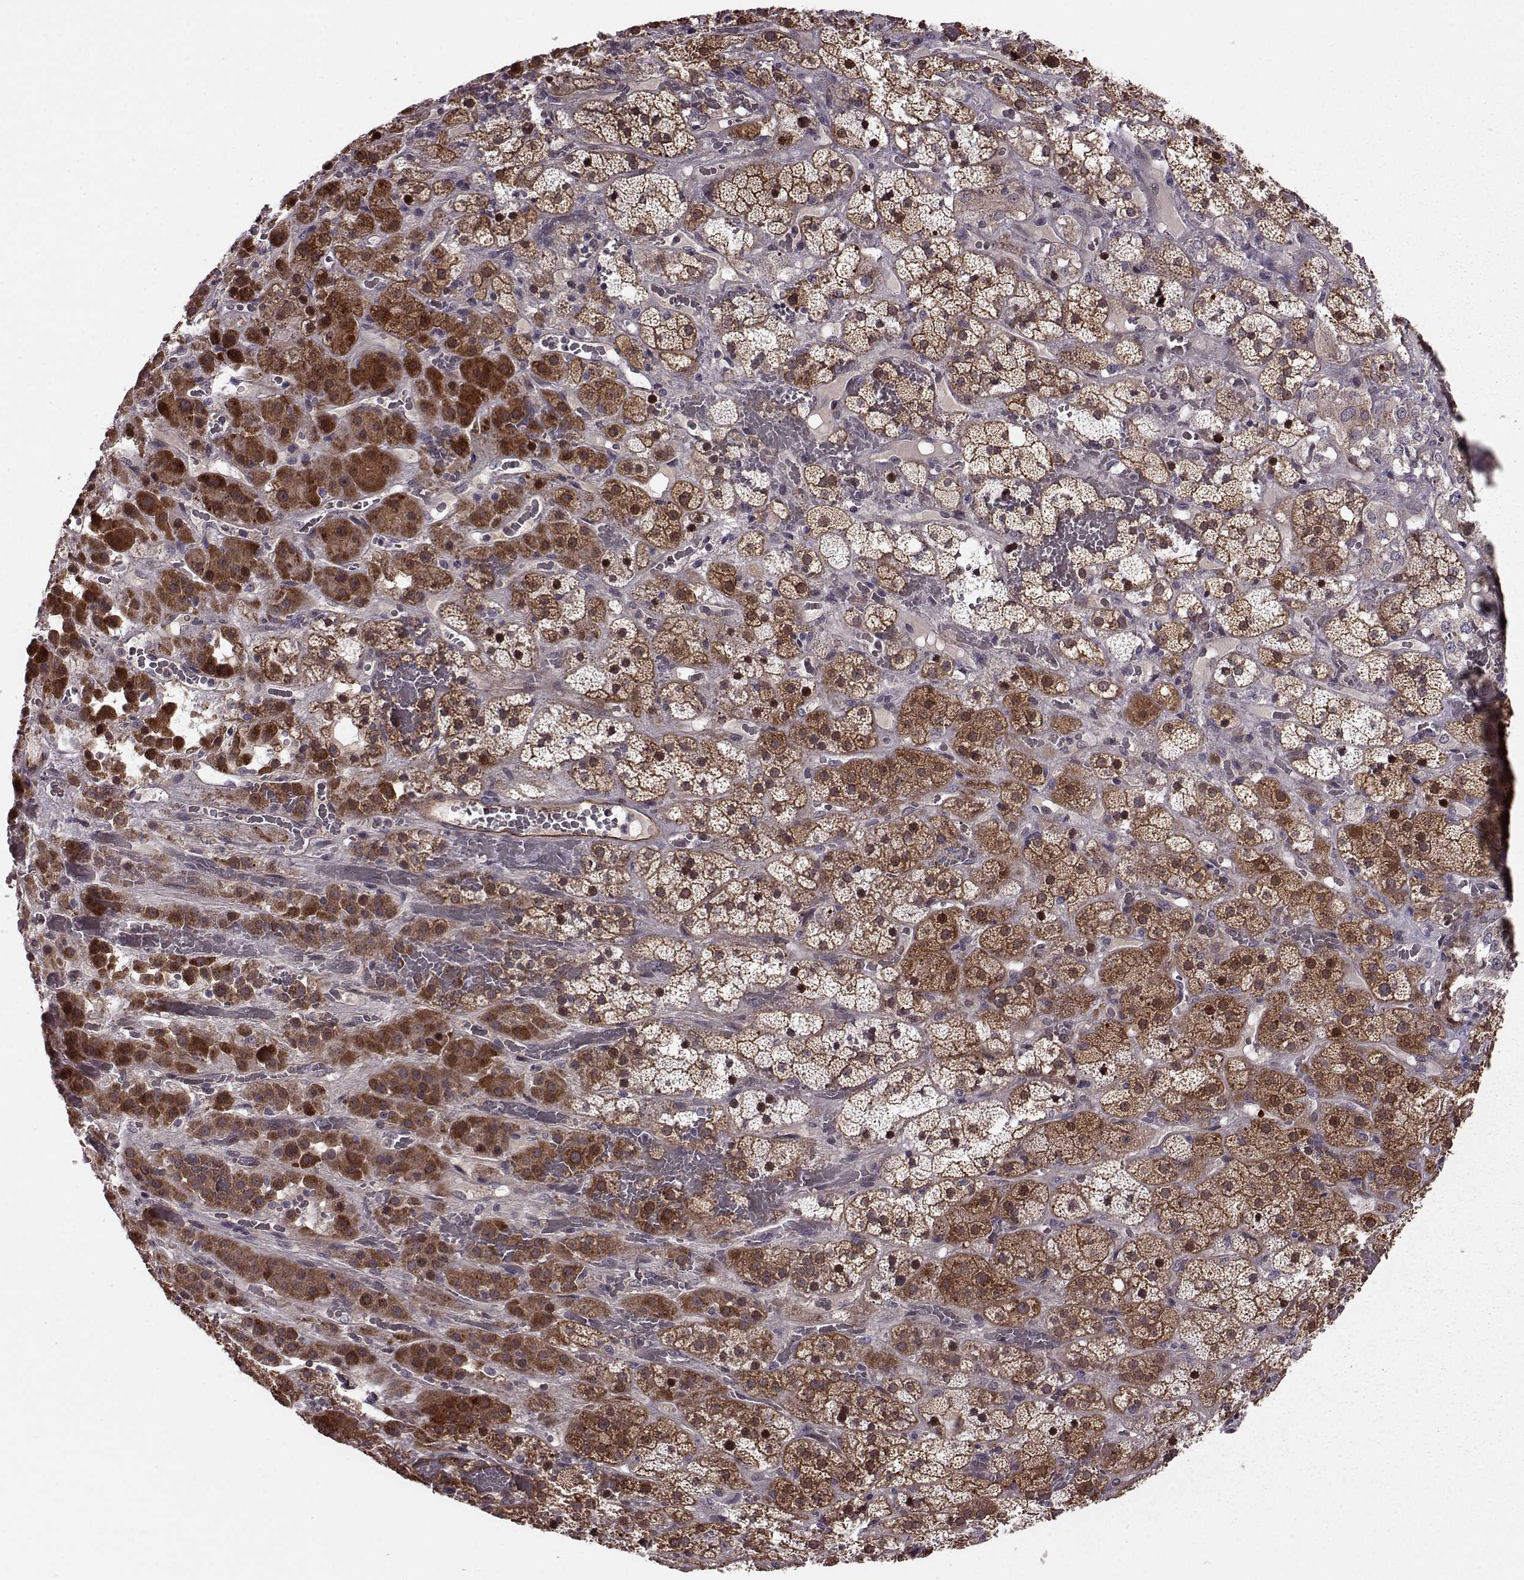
{"staining": {"intensity": "strong", "quantity": "25%-75%", "location": "cytoplasmic/membranous"}, "tissue": "adrenal gland", "cell_type": "Glandular cells", "image_type": "normal", "snomed": [{"axis": "morphology", "description": "Normal tissue, NOS"}, {"axis": "topography", "description": "Adrenal gland"}], "caption": "Strong cytoplasmic/membranous expression is appreciated in about 25%-75% of glandular cells in unremarkable adrenal gland.", "gene": "SYNPO", "patient": {"sex": "male", "age": 57}}